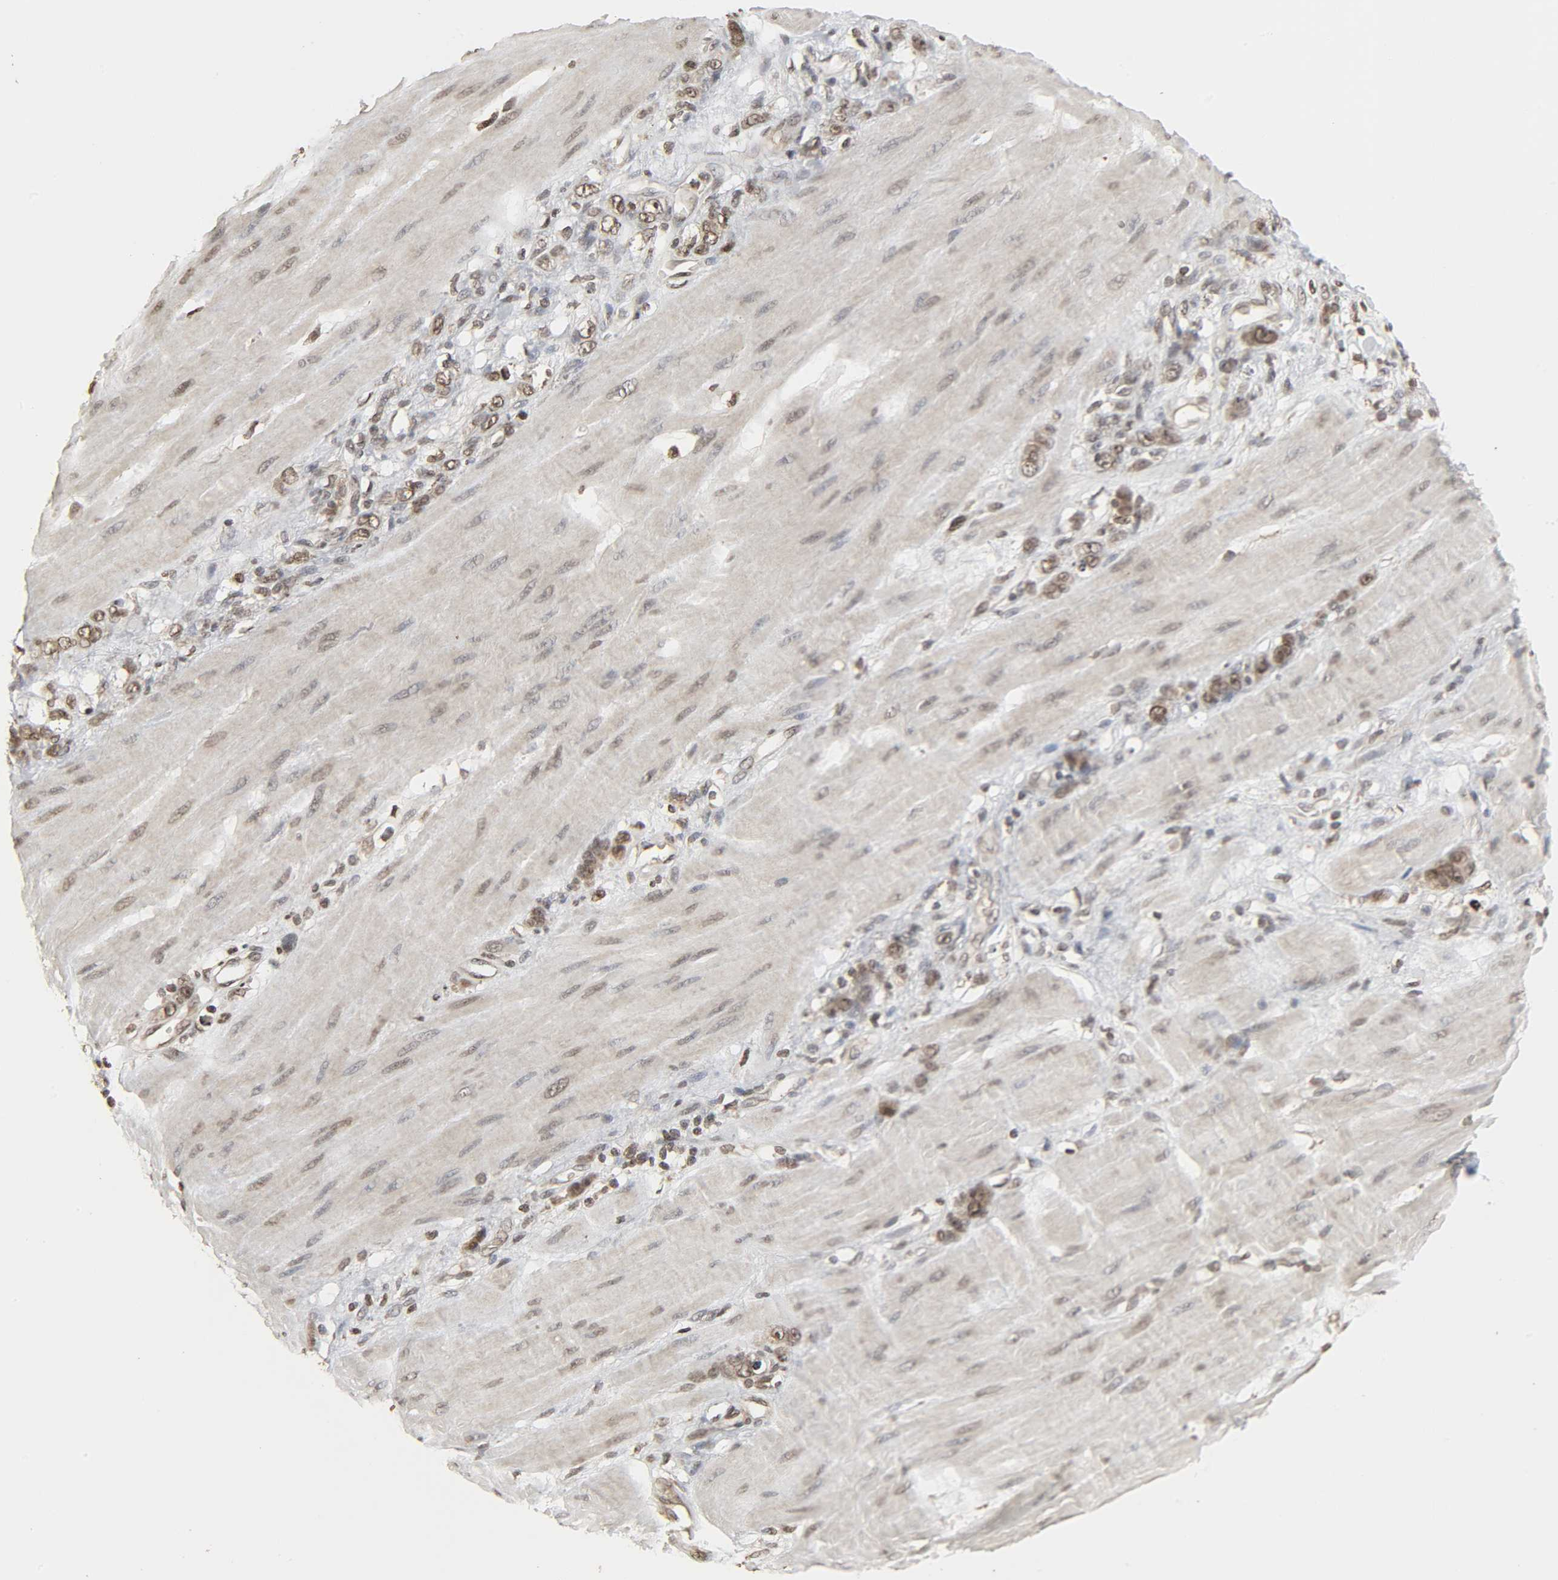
{"staining": {"intensity": "weak", "quantity": ">75%", "location": "nuclear"}, "tissue": "stomach cancer", "cell_type": "Tumor cells", "image_type": "cancer", "snomed": [{"axis": "morphology", "description": "Adenocarcinoma, NOS"}, {"axis": "topography", "description": "Stomach"}], "caption": "Brown immunohistochemical staining in stomach adenocarcinoma shows weak nuclear positivity in approximately >75% of tumor cells.", "gene": "XRCC1", "patient": {"sex": "male", "age": 82}}